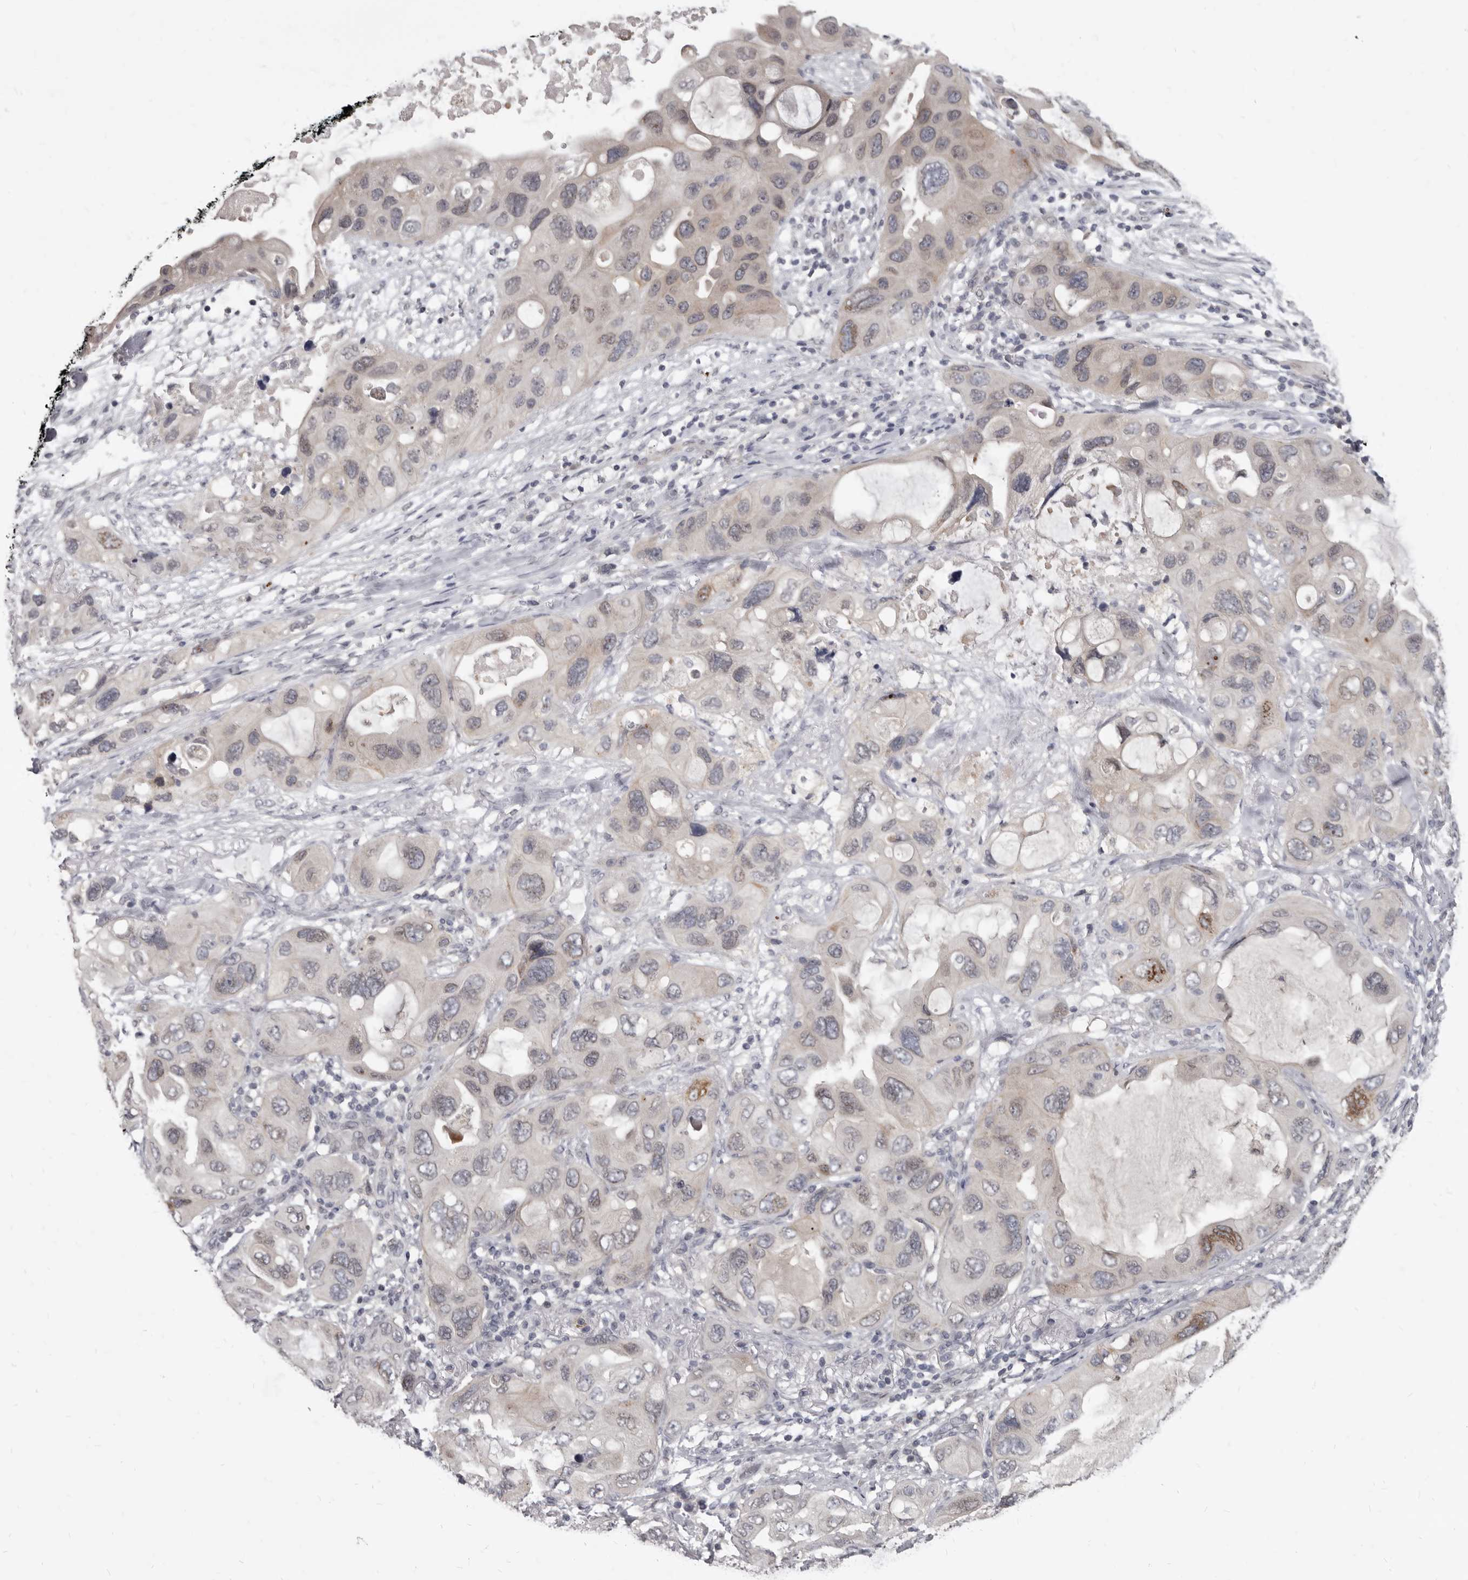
{"staining": {"intensity": "weak", "quantity": "<25%", "location": "cytoplasmic/membranous"}, "tissue": "lung cancer", "cell_type": "Tumor cells", "image_type": "cancer", "snomed": [{"axis": "morphology", "description": "Squamous cell carcinoma, NOS"}, {"axis": "topography", "description": "Lung"}], "caption": "Tumor cells are negative for protein expression in human squamous cell carcinoma (lung).", "gene": "SULT1E1", "patient": {"sex": "female", "age": 73}}